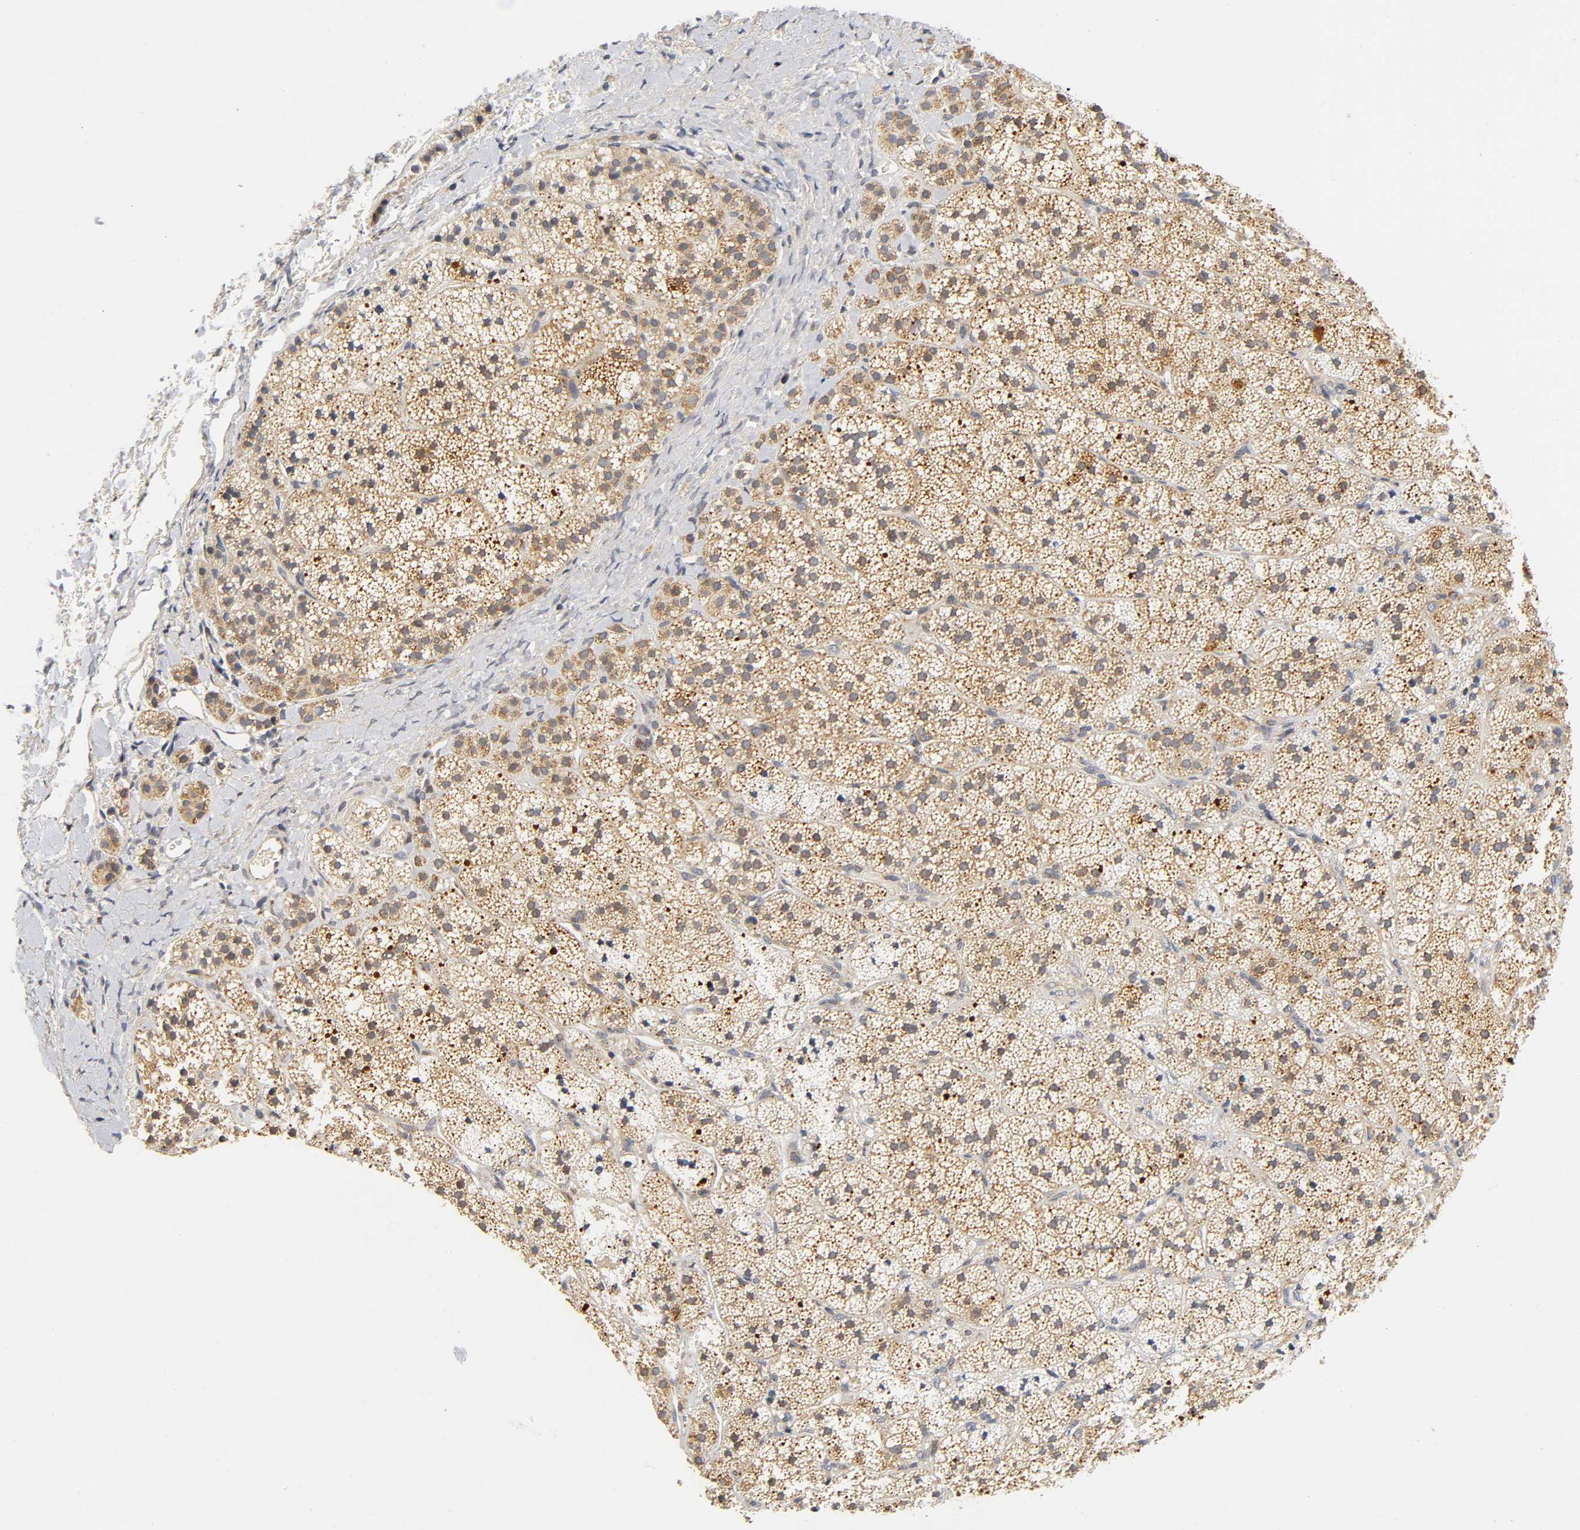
{"staining": {"intensity": "moderate", "quantity": ">75%", "location": "cytoplasmic/membranous"}, "tissue": "adrenal gland", "cell_type": "Glandular cells", "image_type": "normal", "snomed": [{"axis": "morphology", "description": "Normal tissue, NOS"}, {"axis": "topography", "description": "Adrenal gland"}], "caption": "Adrenal gland stained with immunohistochemistry displays moderate cytoplasmic/membranous staining in approximately >75% of glandular cells. (Brightfield microscopy of DAB IHC at high magnification).", "gene": "NRP1", "patient": {"sex": "female", "age": 44}}